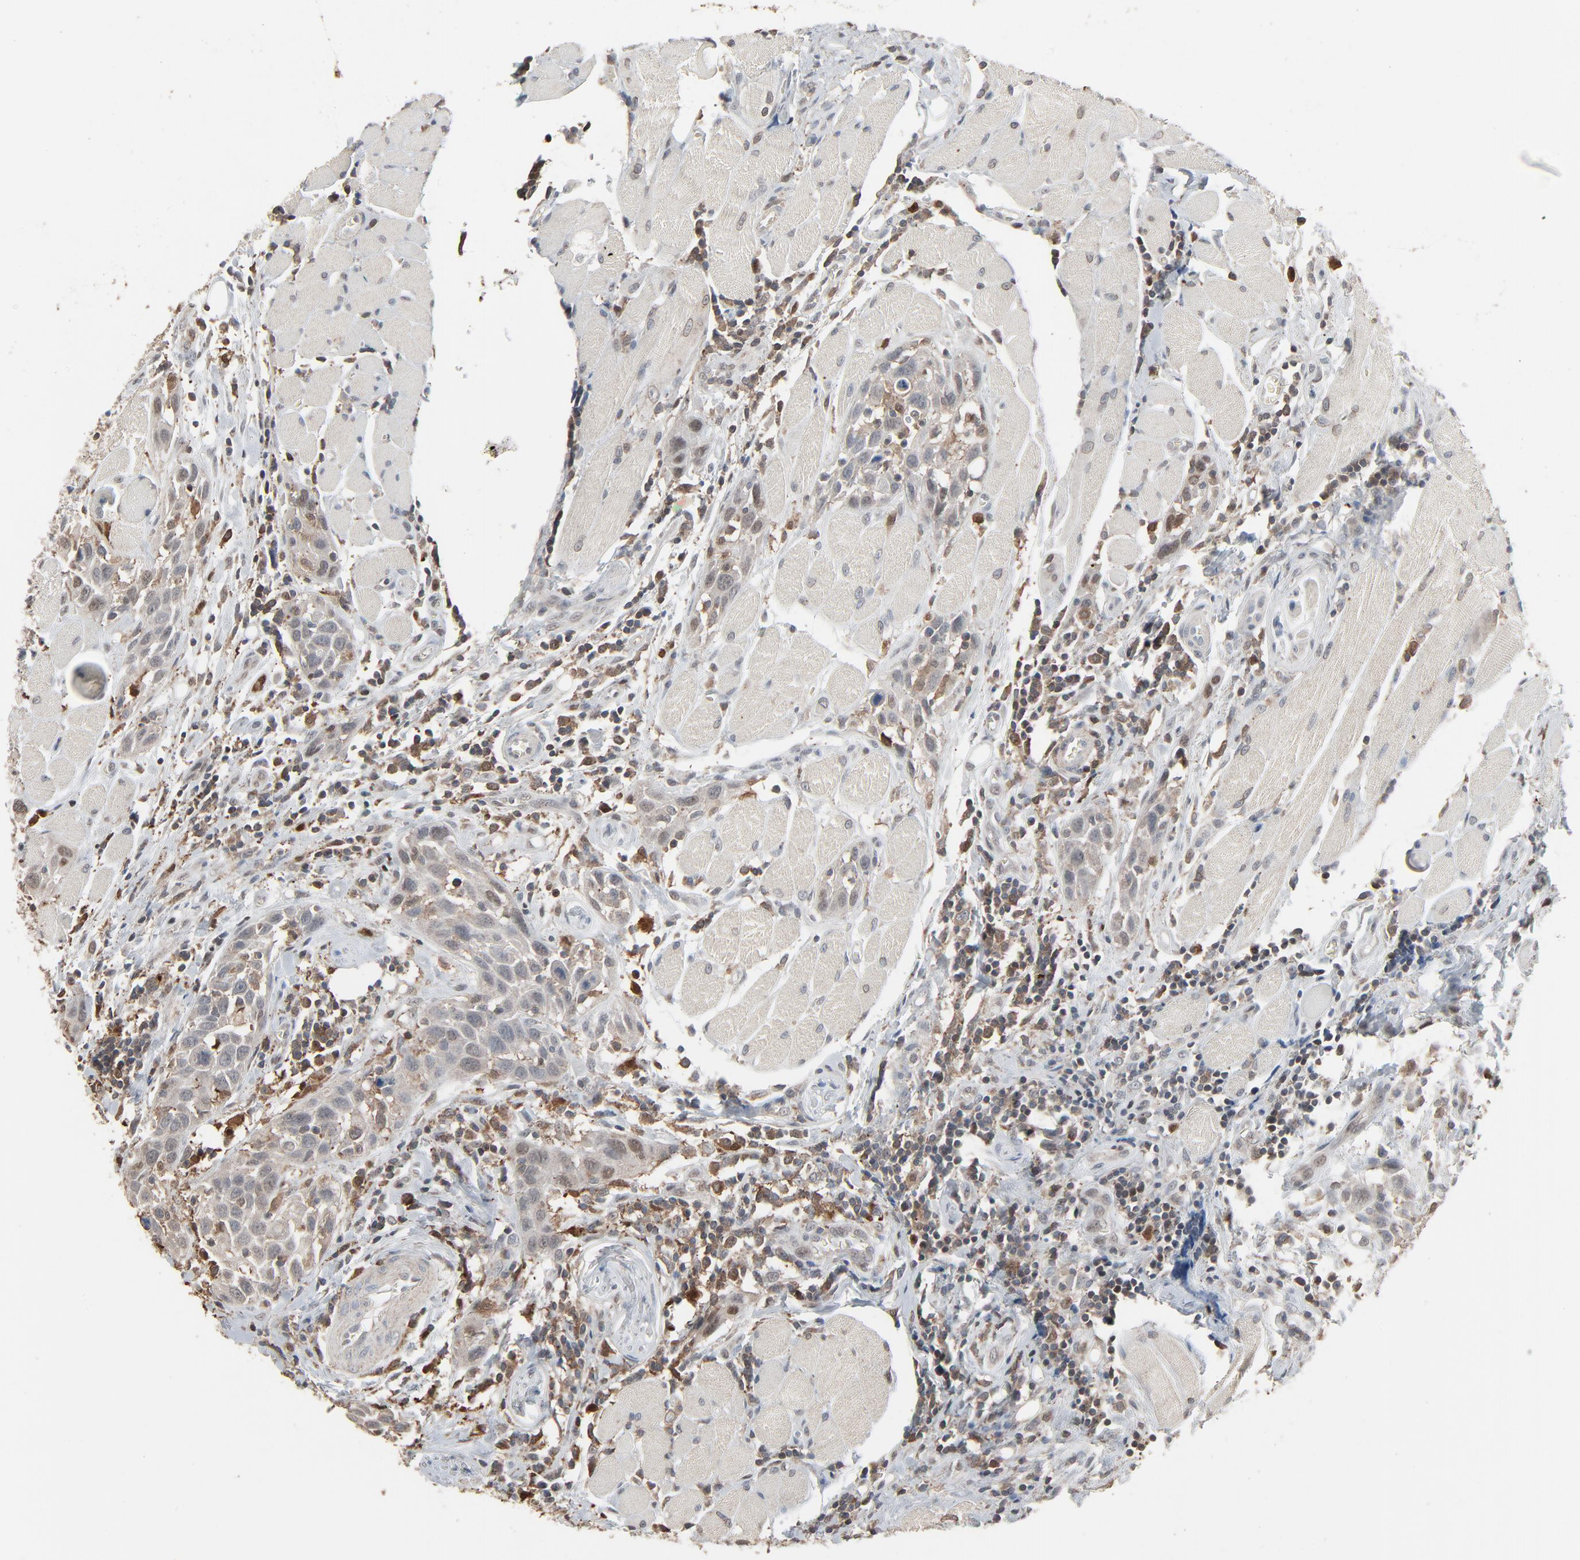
{"staining": {"intensity": "weak", "quantity": "25%-75%", "location": "cytoplasmic/membranous,nuclear"}, "tissue": "head and neck cancer", "cell_type": "Tumor cells", "image_type": "cancer", "snomed": [{"axis": "morphology", "description": "Squamous cell carcinoma, NOS"}, {"axis": "topography", "description": "Oral tissue"}, {"axis": "topography", "description": "Head-Neck"}], "caption": "Immunohistochemical staining of human head and neck cancer (squamous cell carcinoma) shows weak cytoplasmic/membranous and nuclear protein positivity in approximately 25%-75% of tumor cells.", "gene": "DOCK8", "patient": {"sex": "female", "age": 50}}